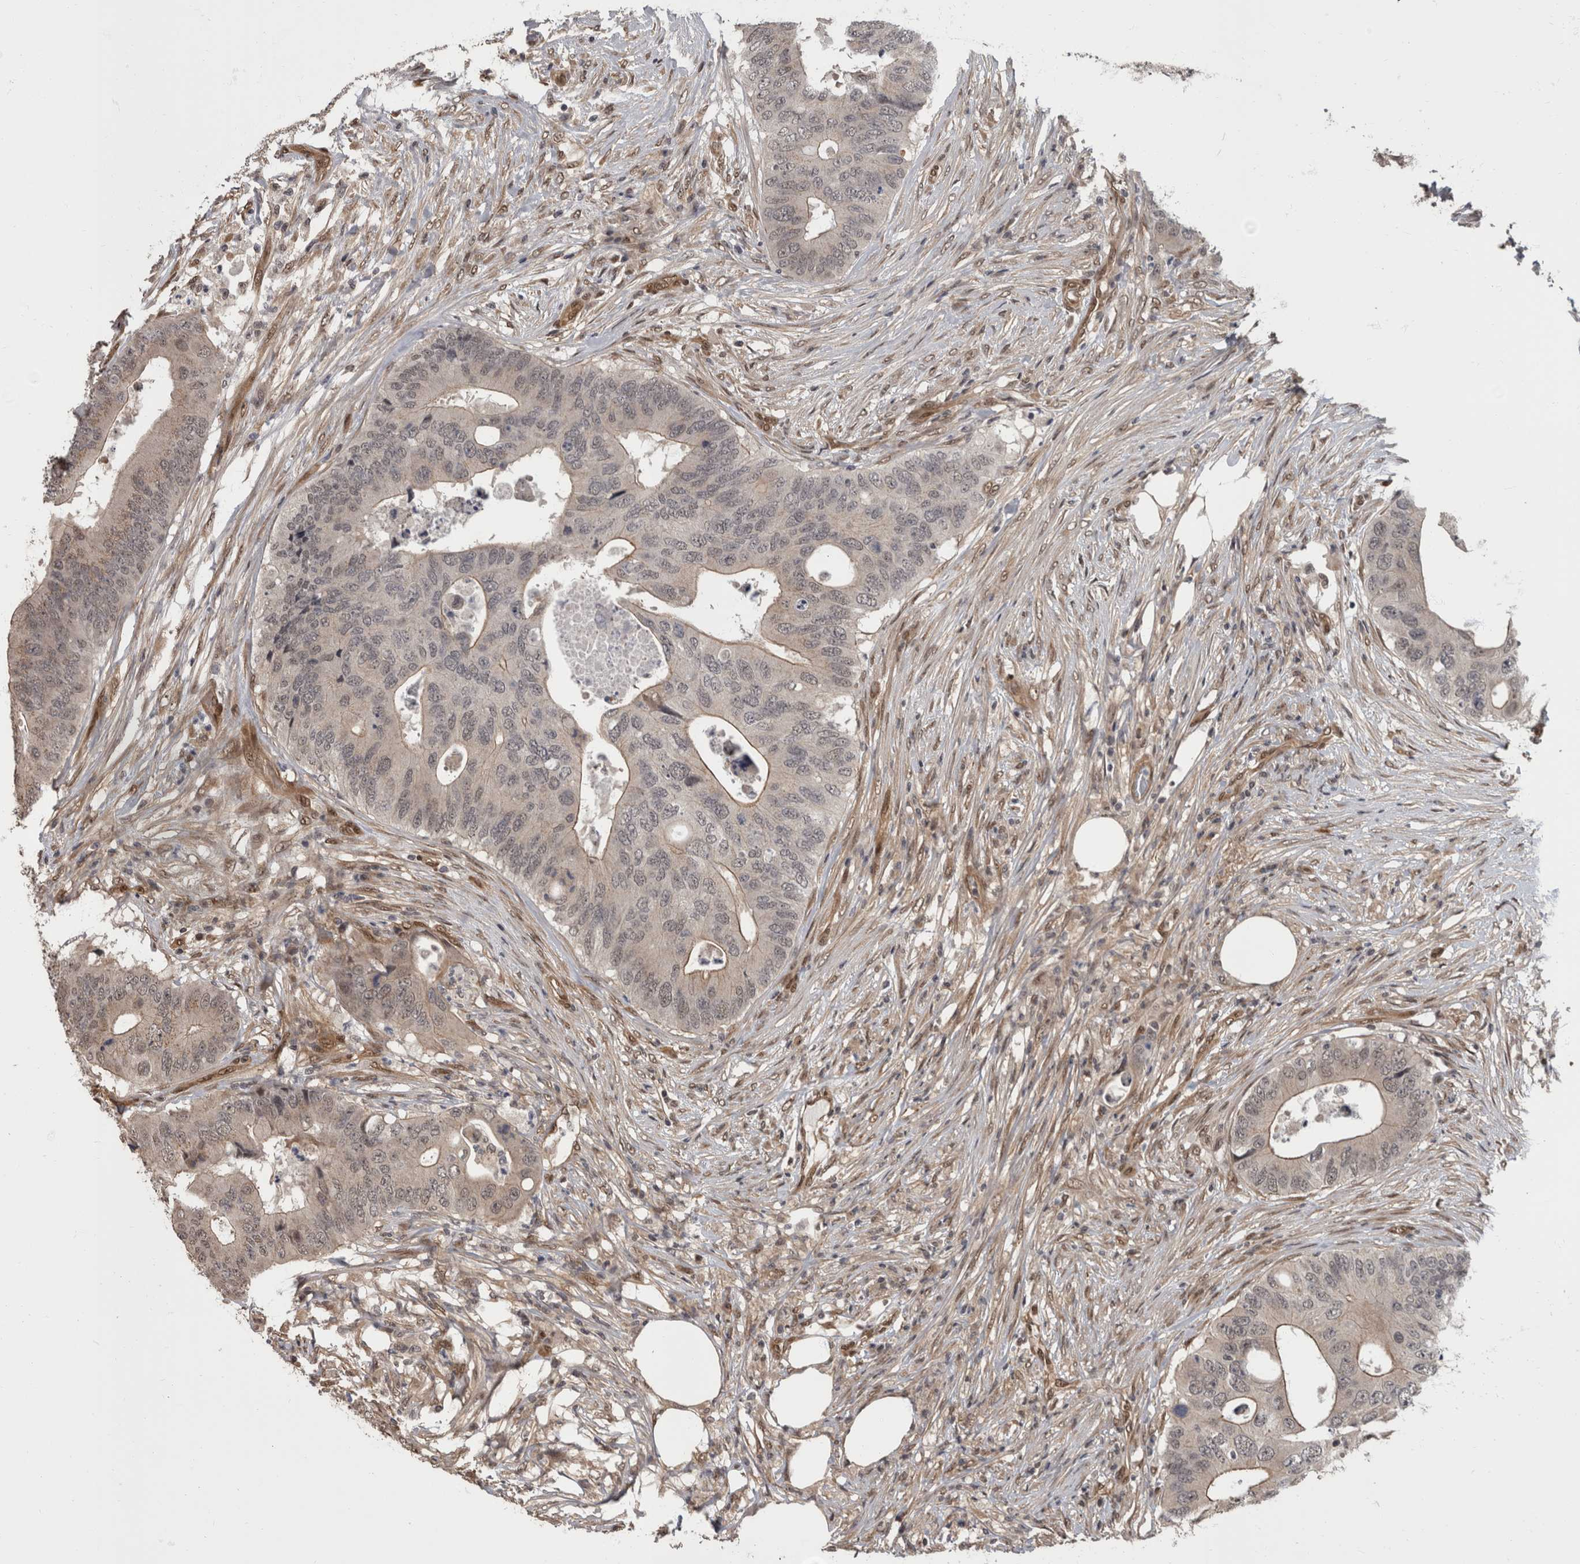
{"staining": {"intensity": "weak", "quantity": "<25%", "location": "nuclear"}, "tissue": "colorectal cancer", "cell_type": "Tumor cells", "image_type": "cancer", "snomed": [{"axis": "morphology", "description": "Adenocarcinoma, NOS"}, {"axis": "topography", "description": "Colon"}], "caption": "Immunohistochemical staining of colorectal cancer (adenocarcinoma) reveals no significant staining in tumor cells.", "gene": "AKT3", "patient": {"sex": "male", "age": 71}}